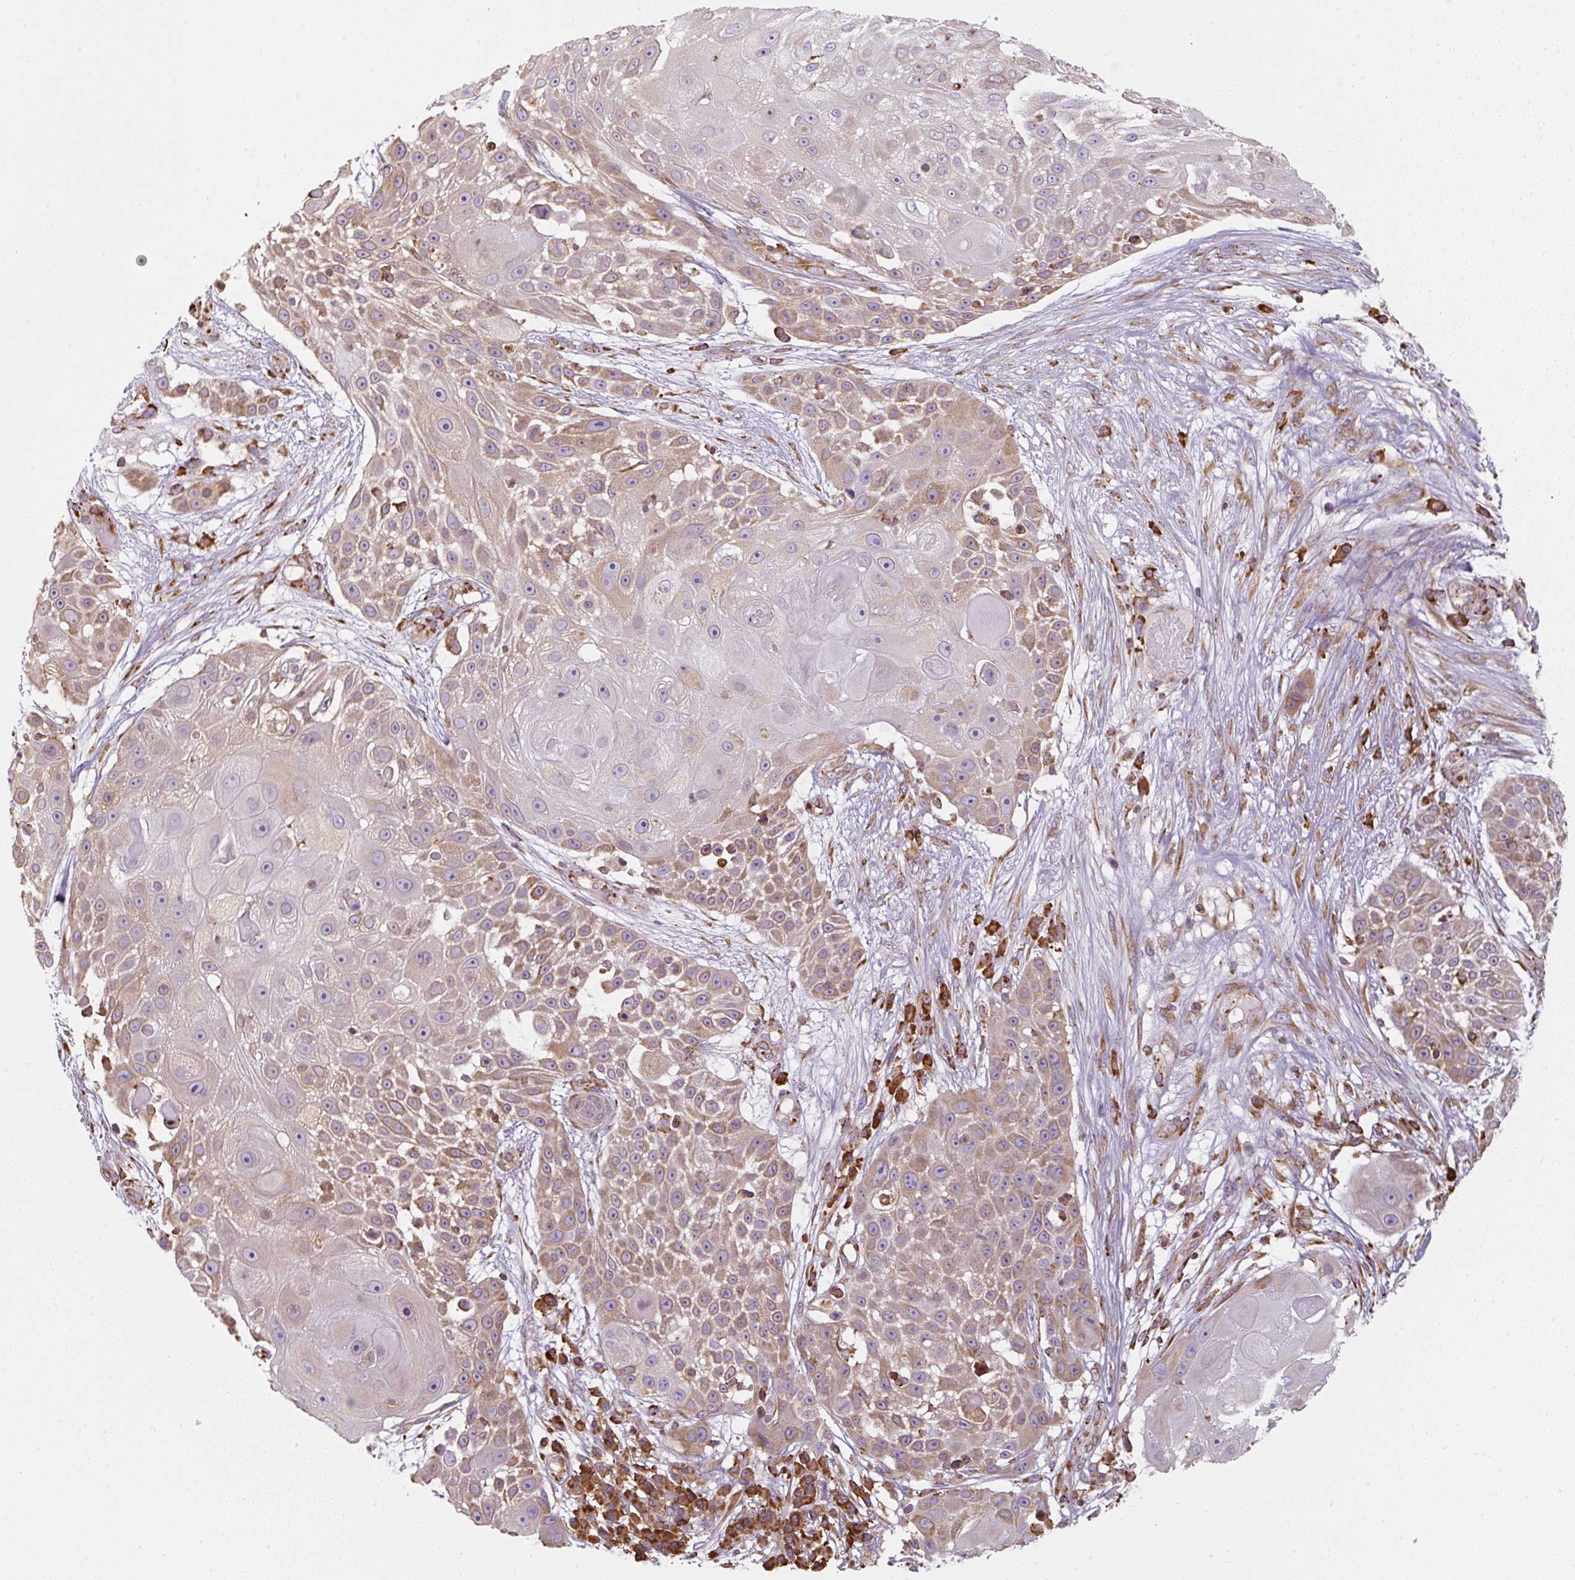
{"staining": {"intensity": "moderate", "quantity": "25%-75%", "location": "cytoplasmic/membranous"}, "tissue": "skin cancer", "cell_type": "Tumor cells", "image_type": "cancer", "snomed": [{"axis": "morphology", "description": "Squamous cell carcinoma, NOS"}, {"axis": "topography", "description": "Skin"}], "caption": "Immunohistochemistry of human skin cancer shows medium levels of moderate cytoplasmic/membranous expression in about 25%-75% of tumor cells.", "gene": "PRKCSH", "patient": {"sex": "female", "age": 86}}